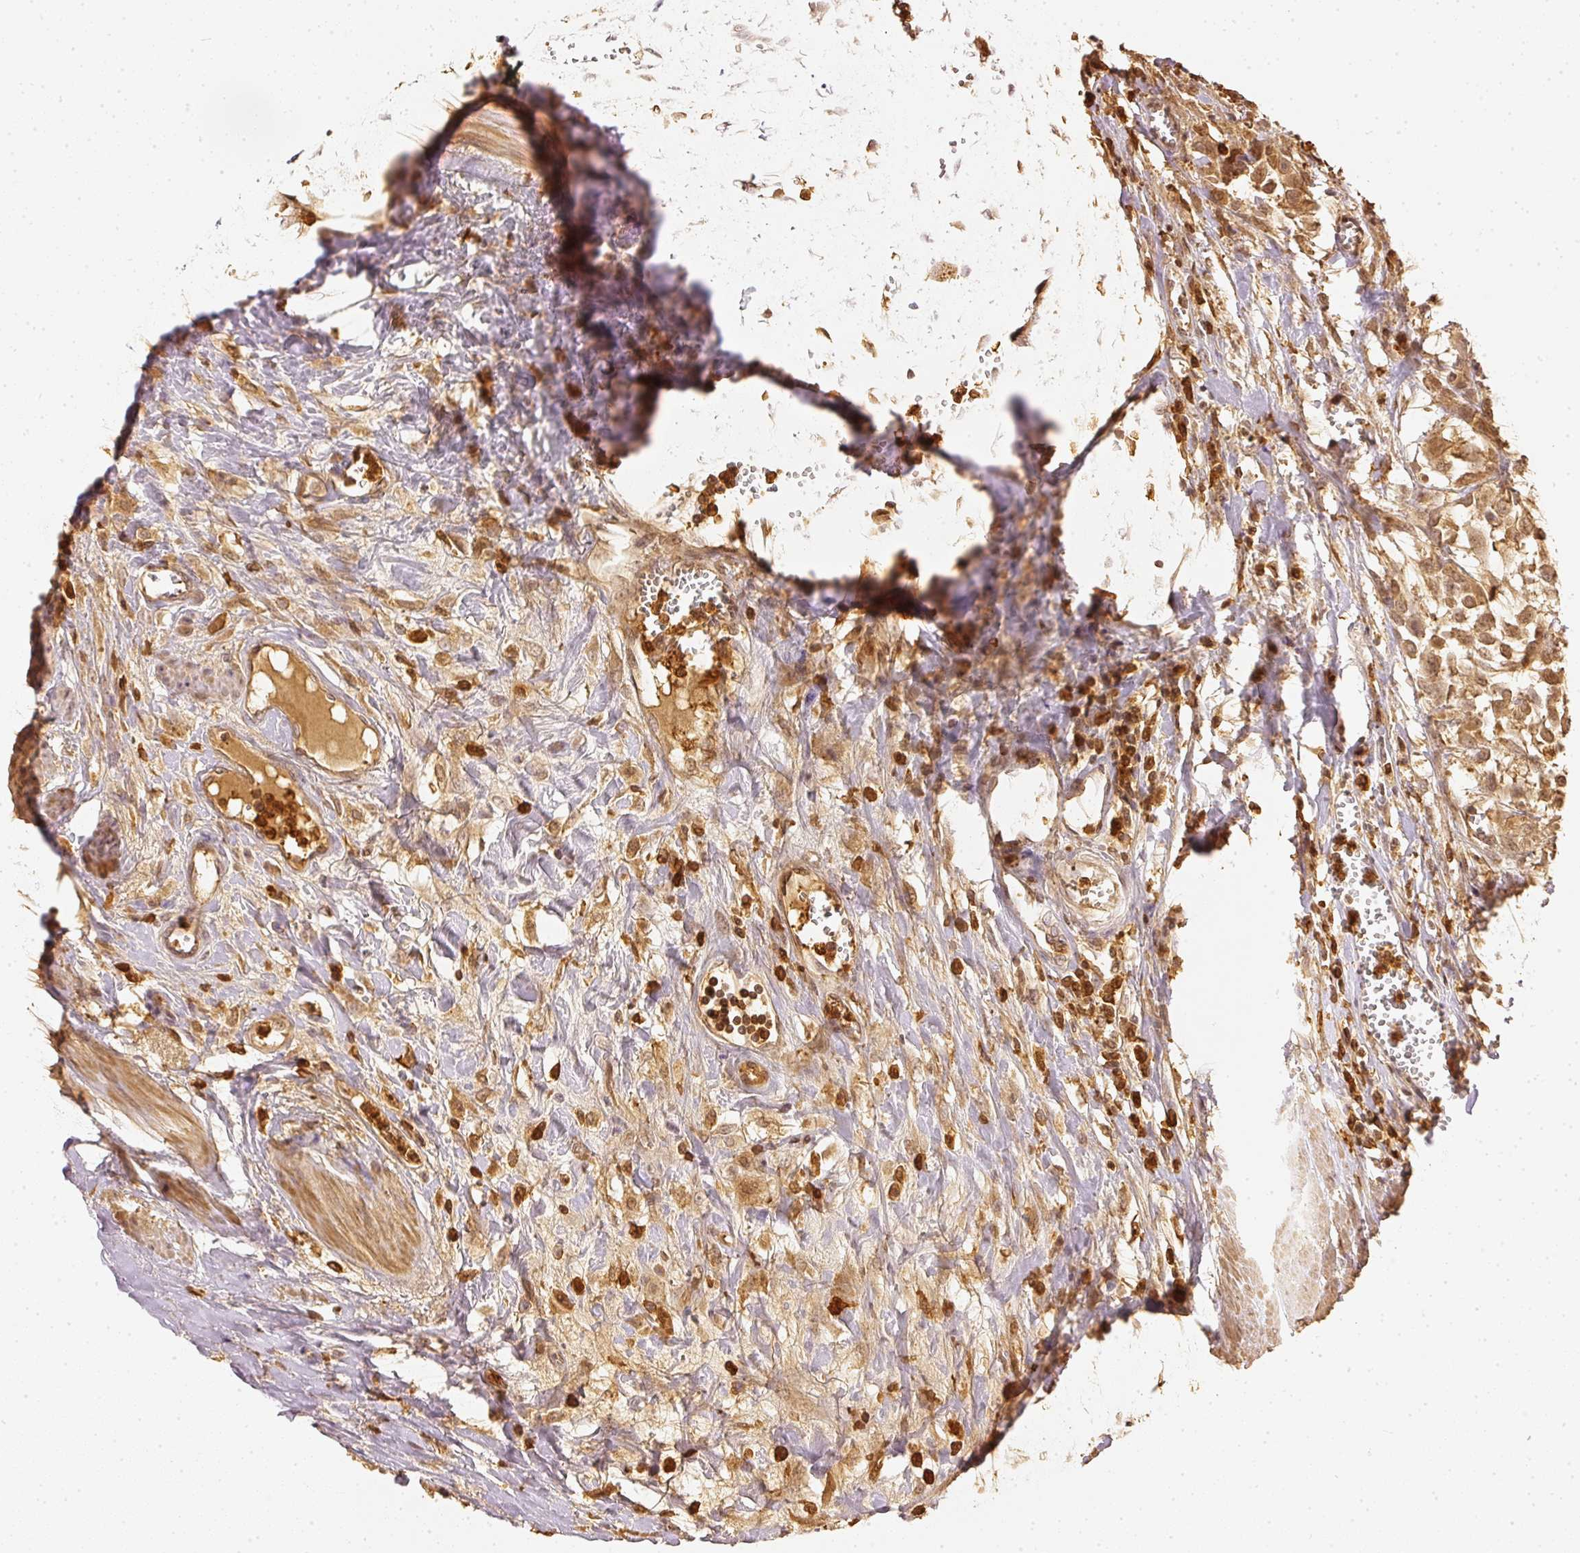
{"staining": {"intensity": "moderate", "quantity": ">75%", "location": "cytoplasmic/membranous,nuclear"}, "tissue": "urothelial cancer", "cell_type": "Tumor cells", "image_type": "cancer", "snomed": [{"axis": "morphology", "description": "Urothelial carcinoma, High grade"}, {"axis": "topography", "description": "Urinary bladder"}], "caption": "A high-resolution image shows IHC staining of urothelial carcinoma (high-grade), which demonstrates moderate cytoplasmic/membranous and nuclear expression in about >75% of tumor cells.", "gene": "PFN1", "patient": {"sex": "male", "age": 57}}